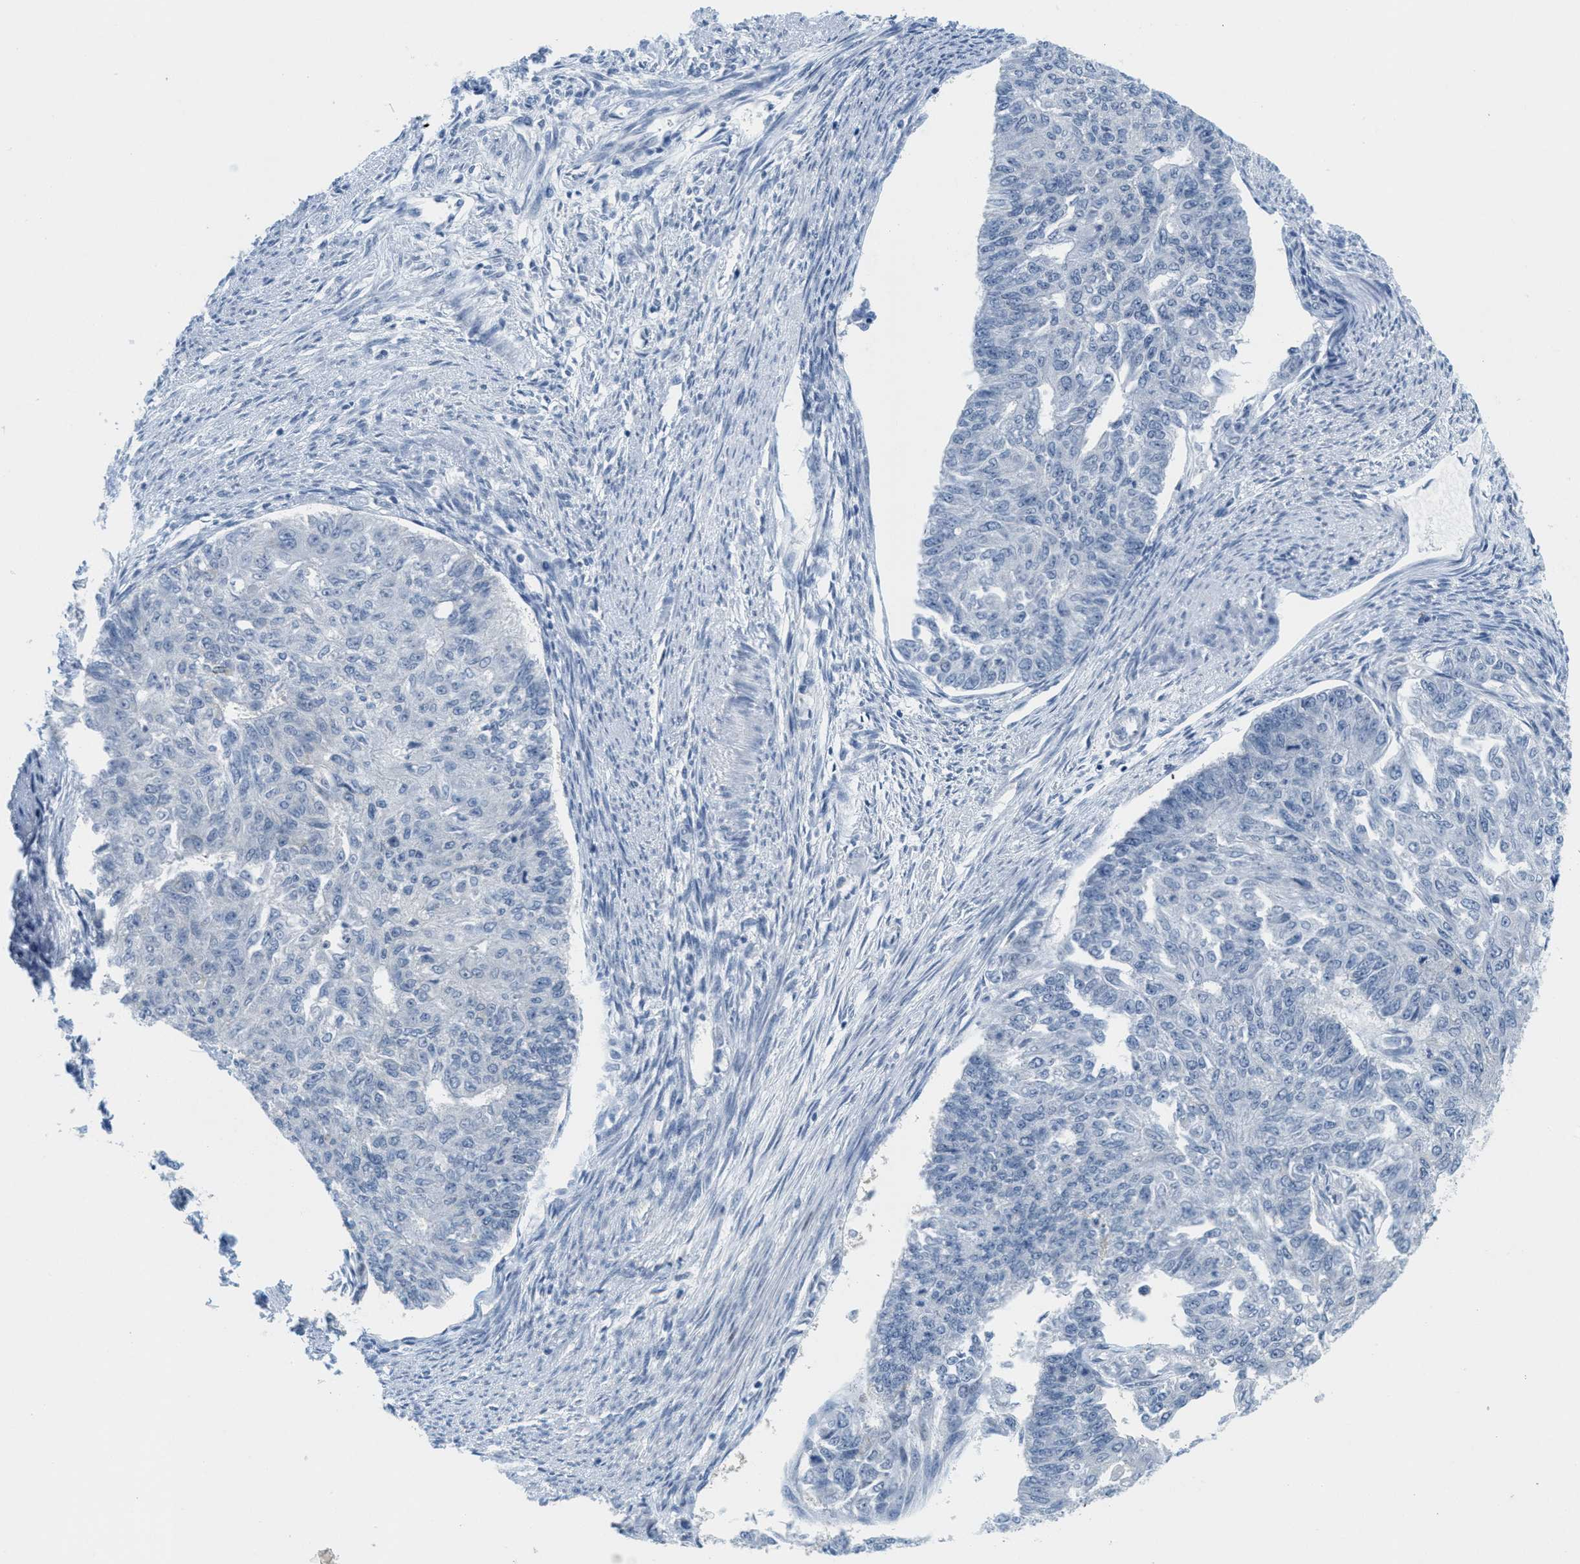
{"staining": {"intensity": "negative", "quantity": "none", "location": "none"}, "tissue": "endometrial cancer", "cell_type": "Tumor cells", "image_type": "cancer", "snomed": [{"axis": "morphology", "description": "Adenocarcinoma, NOS"}, {"axis": "topography", "description": "Endometrium"}], "caption": "High power microscopy micrograph of an immunohistochemistry photomicrograph of endometrial adenocarcinoma, revealing no significant staining in tumor cells.", "gene": "HS3ST2", "patient": {"sex": "female", "age": 32}}